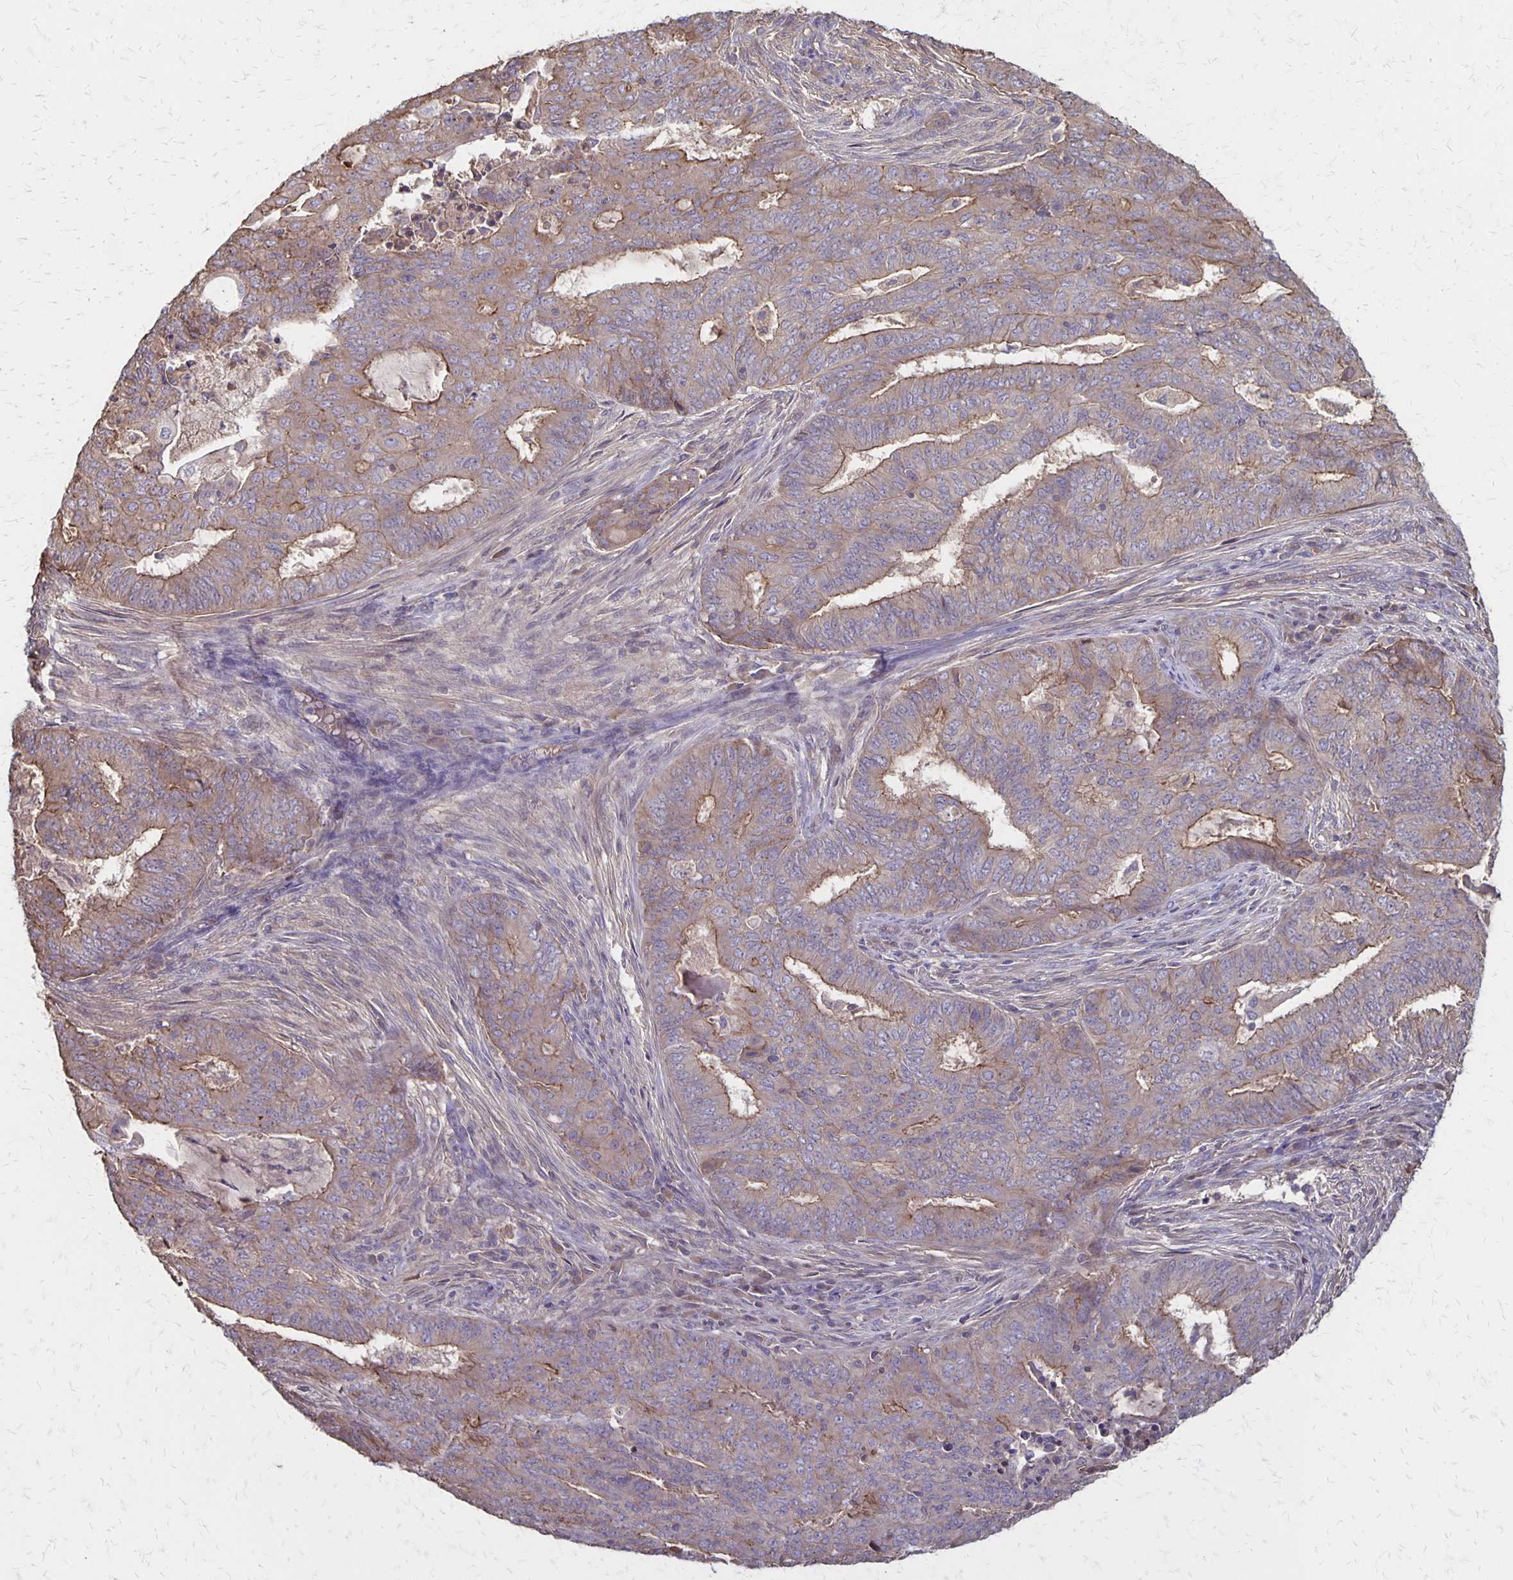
{"staining": {"intensity": "moderate", "quantity": "25%-75%", "location": "cytoplasmic/membranous"}, "tissue": "endometrial cancer", "cell_type": "Tumor cells", "image_type": "cancer", "snomed": [{"axis": "morphology", "description": "Adenocarcinoma, NOS"}, {"axis": "topography", "description": "Endometrium"}], "caption": "Moderate cytoplasmic/membranous positivity is present in approximately 25%-75% of tumor cells in endometrial cancer (adenocarcinoma).", "gene": "PROM2", "patient": {"sex": "female", "age": 62}}